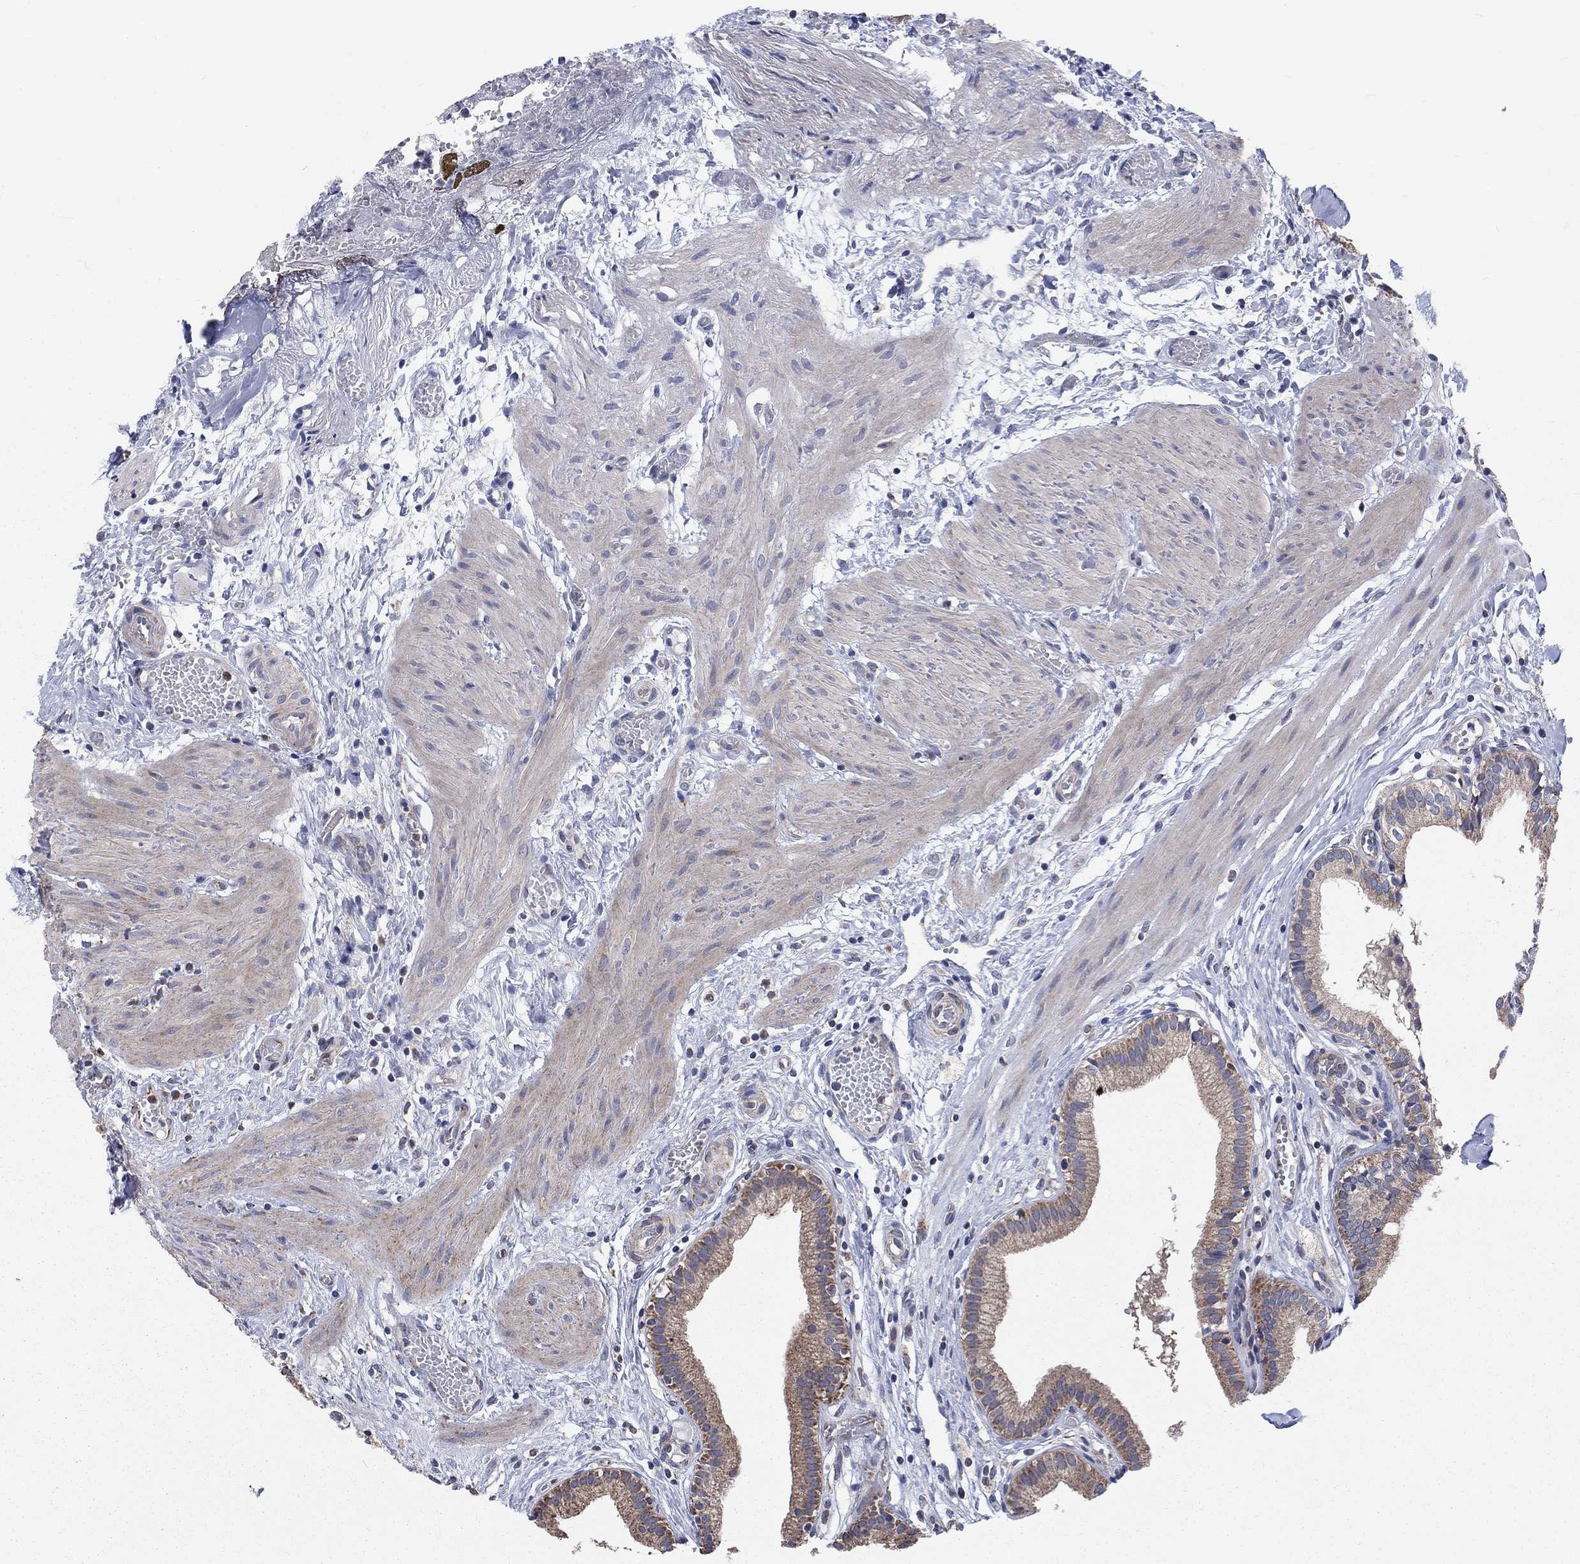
{"staining": {"intensity": "strong", "quantity": "25%-75%", "location": "cytoplasmic/membranous"}, "tissue": "gallbladder", "cell_type": "Glandular cells", "image_type": "normal", "snomed": [{"axis": "morphology", "description": "Normal tissue, NOS"}, {"axis": "topography", "description": "Gallbladder"}], "caption": "Immunohistochemistry (IHC) (DAB (3,3'-diaminobenzidine)) staining of unremarkable gallbladder shows strong cytoplasmic/membranous protein staining in about 25%-75% of glandular cells.", "gene": "NME7", "patient": {"sex": "female", "age": 24}}